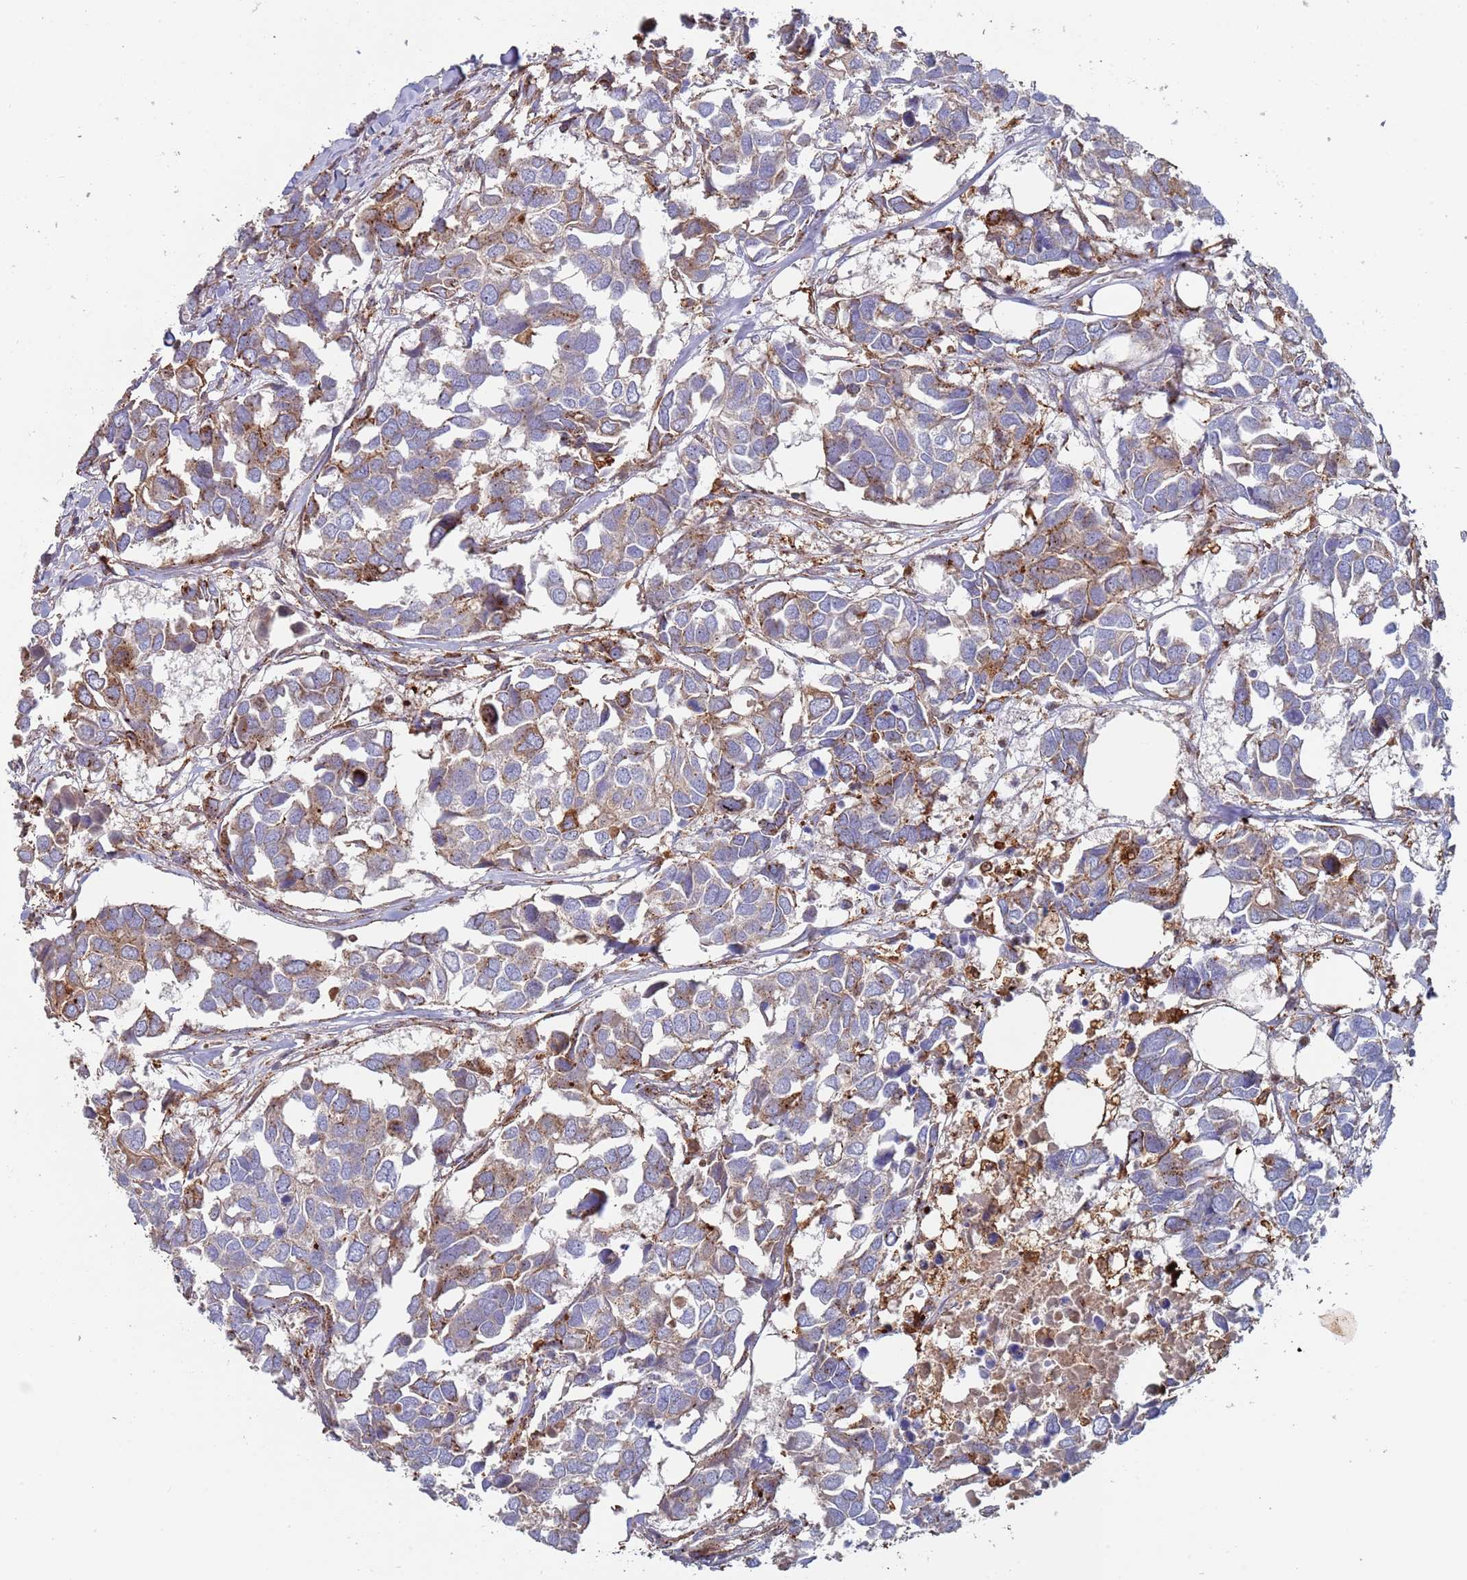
{"staining": {"intensity": "weak", "quantity": "<25%", "location": "cytoplasmic/membranous"}, "tissue": "breast cancer", "cell_type": "Tumor cells", "image_type": "cancer", "snomed": [{"axis": "morphology", "description": "Duct carcinoma"}, {"axis": "topography", "description": "Breast"}], "caption": "An immunohistochemistry (IHC) image of breast cancer (infiltrating ductal carcinoma) is shown. There is no staining in tumor cells of breast cancer (infiltrating ductal carcinoma).", "gene": "MALRD1", "patient": {"sex": "female", "age": 83}}